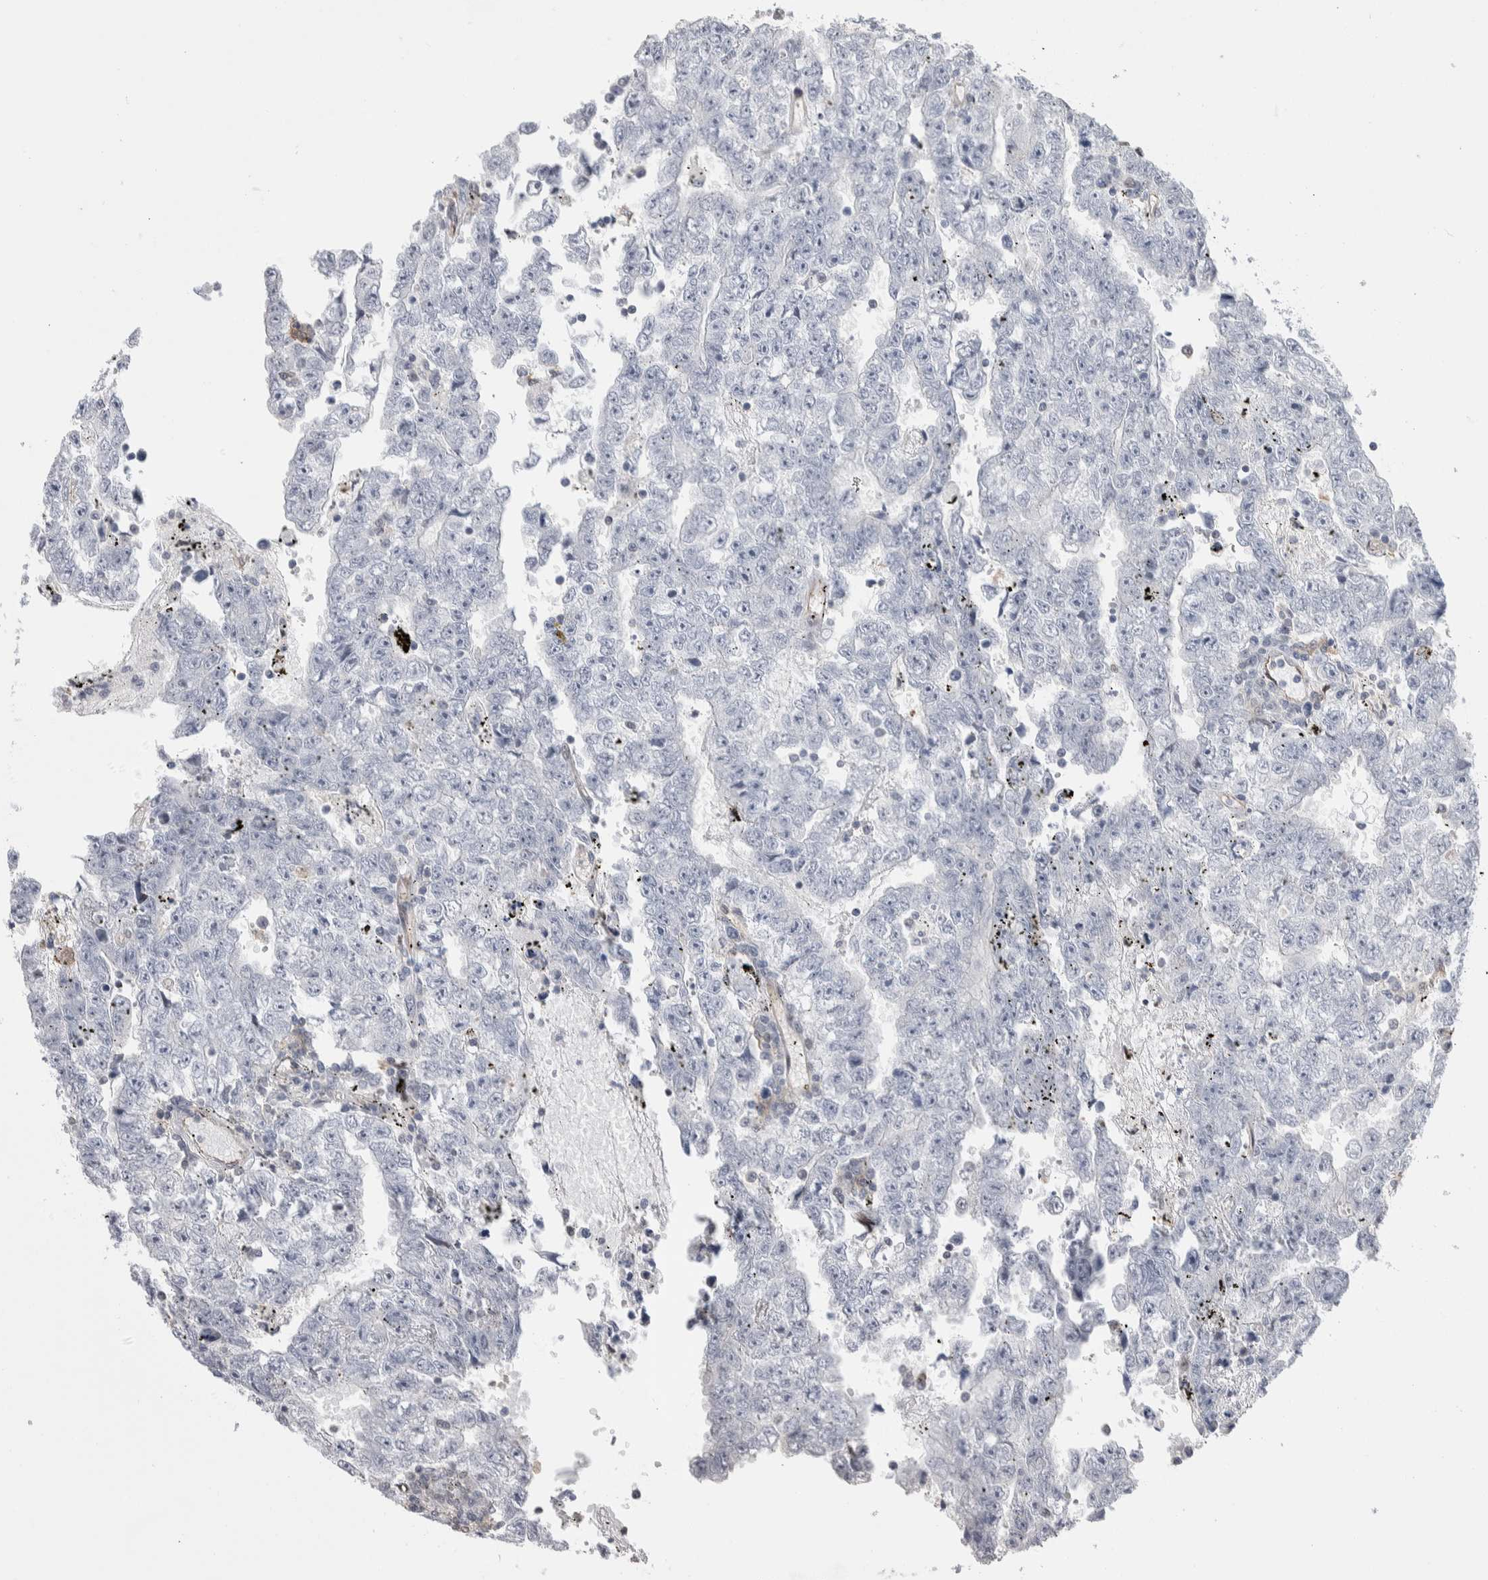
{"staining": {"intensity": "negative", "quantity": "none", "location": "none"}, "tissue": "testis cancer", "cell_type": "Tumor cells", "image_type": "cancer", "snomed": [{"axis": "morphology", "description": "Carcinoma, Embryonal, NOS"}, {"axis": "topography", "description": "Testis"}], "caption": "A high-resolution micrograph shows IHC staining of testis embryonal carcinoma, which demonstrates no significant positivity in tumor cells. (Brightfield microscopy of DAB immunohistochemistry (IHC) at high magnification).", "gene": "ZBTB49", "patient": {"sex": "male", "age": 25}}